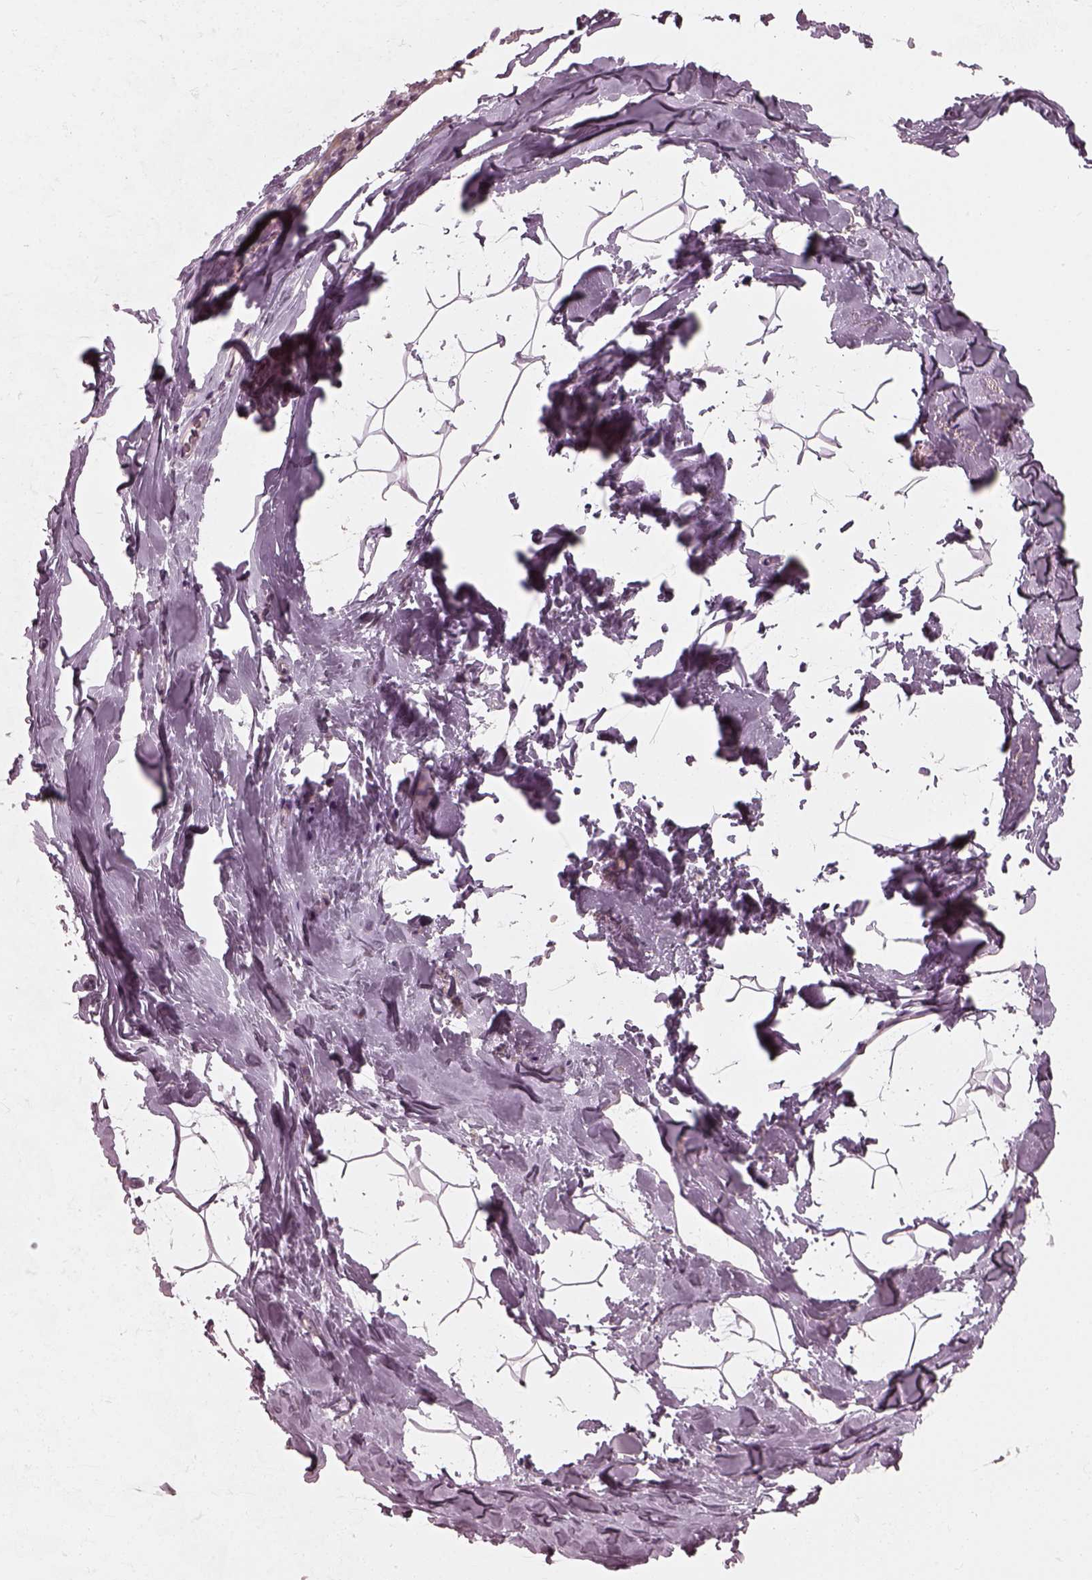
{"staining": {"intensity": "negative", "quantity": "none", "location": "none"}, "tissue": "breast", "cell_type": "Adipocytes", "image_type": "normal", "snomed": [{"axis": "morphology", "description": "Normal tissue, NOS"}, {"axis": "topography", "description": "Breast"}], "caption": "DAB immunohistochemical staining of unremarkable human breast displays no significant positivity in adipocytes.", "gene": "CHIT1", "patient": {"sex": "female", "age": 32}}